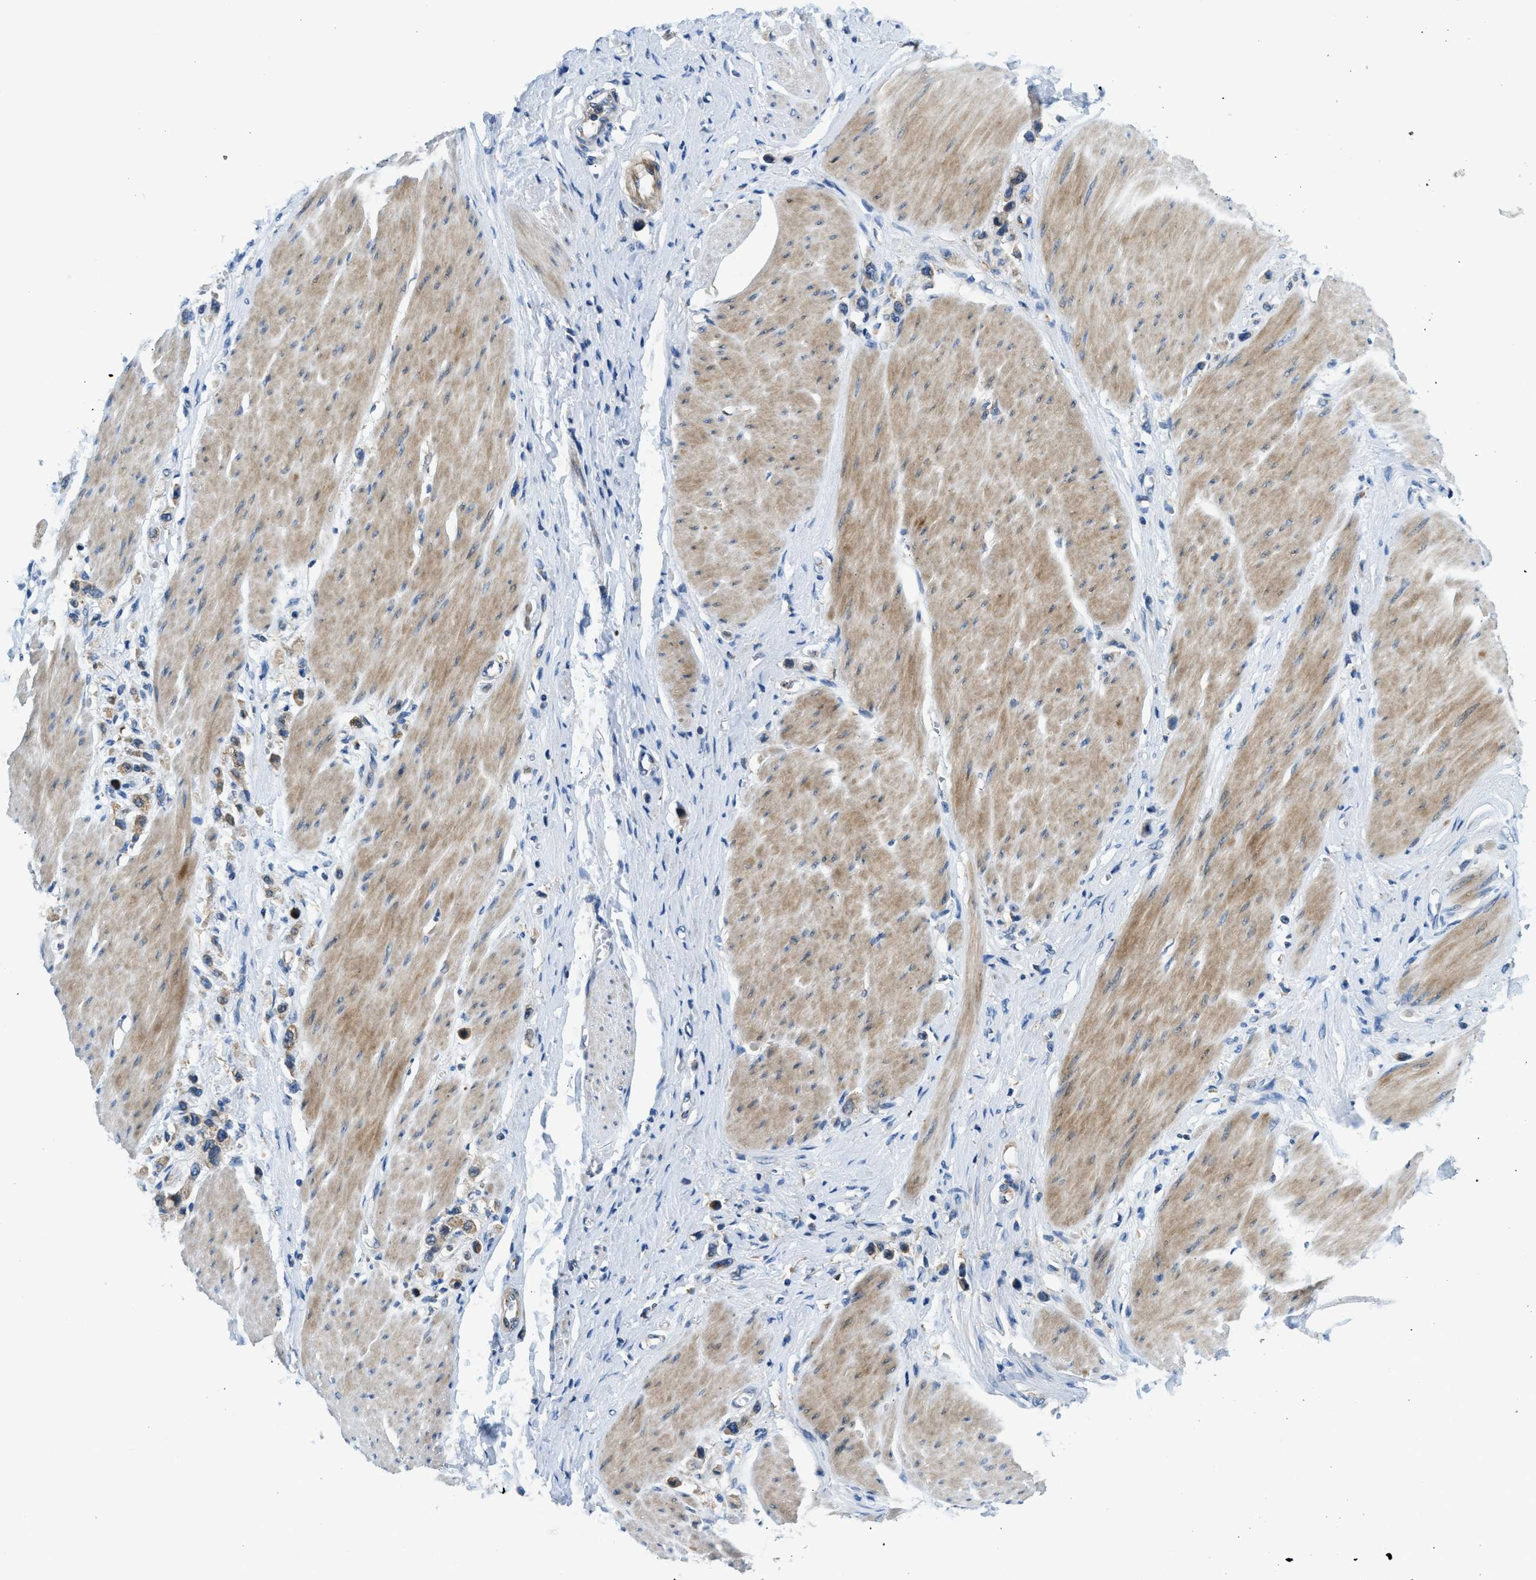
{"staining": {"intensity": "moderate", "quantity": "25%-75%", "location": "cytoplasmic/membranous"}, "tissue": "stomach cancer", "cell_type": "Tumor cells", "image_type": "cancer", "snomed": [{"axis": "morphology", "description": "Adenocarcinoma, NOS"}, {"axis": "topography", "description": "Stomach"}], "caption": "Immunohistochemistry (IHC) histopathology image of human stomach cancer (adenocarcinoma) stained for a protein (brown), which reveals medium levels of moderate cytoplasmic/membranous expression in approximately 25%-75% of tumor cells.", "gene": "LPIN2", "patient": {"sex": "female", "age": 65}}